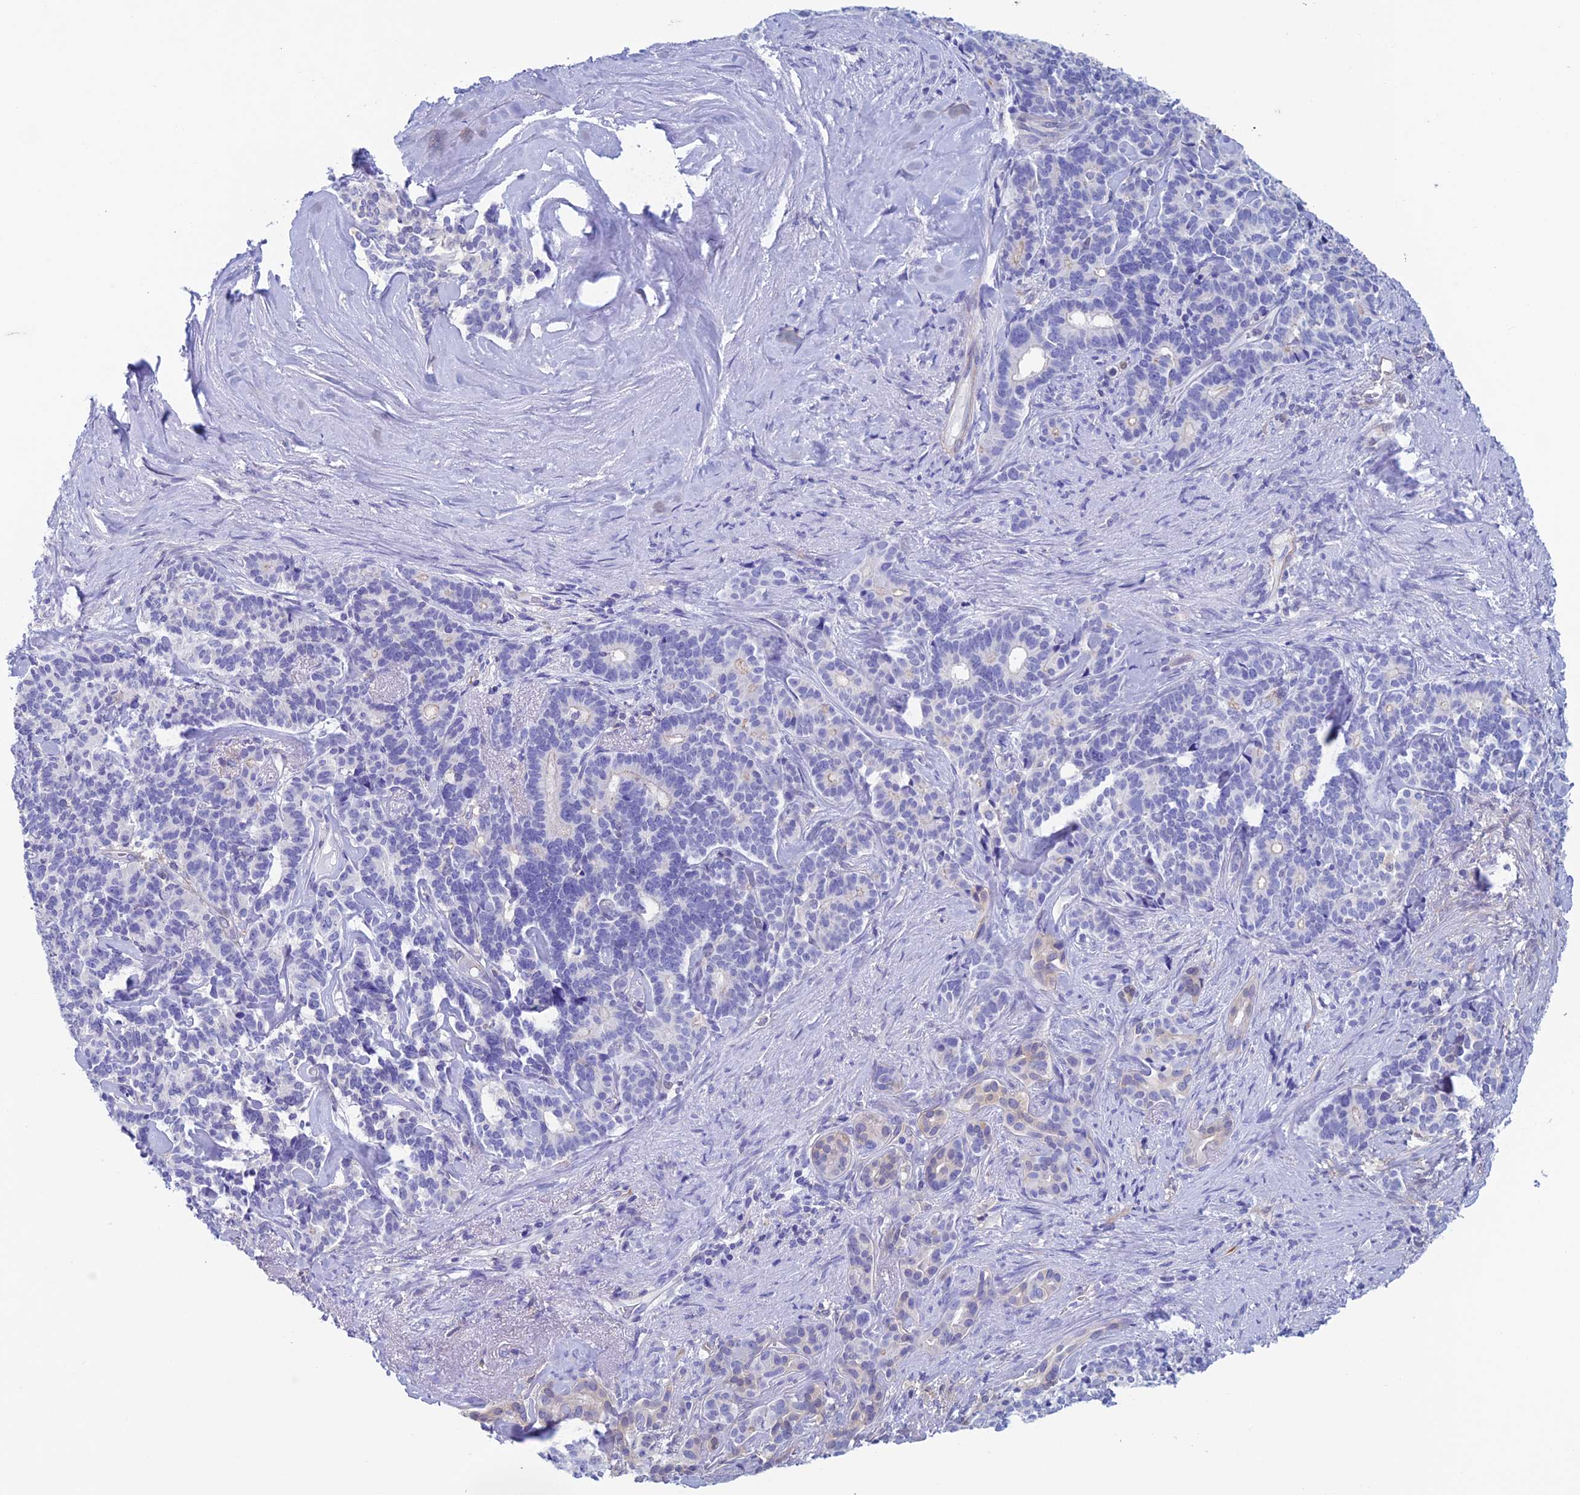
{"staining": {"intensity": "negative", "quantity": "none", "location": "none"}, "tissue": "pancreatic cancer", "cell_type": "Tumor cells", "image_type": "cancer", "snomed": [{"axis": "morphology", "description": "Adenocarcinoma, NOS"}, {"axis": "topography", "description": "Pancreas"}], "caption": "The micrograph reveals no staining of tumor cells in pancreatic cancer. (DAB (3,3'-diaminobenzidine) immunohistochemistry (IHC) with hematoxylin counter stain).", "gene": "KCNK17", "patient": {"sex": "female", "age": 74}}